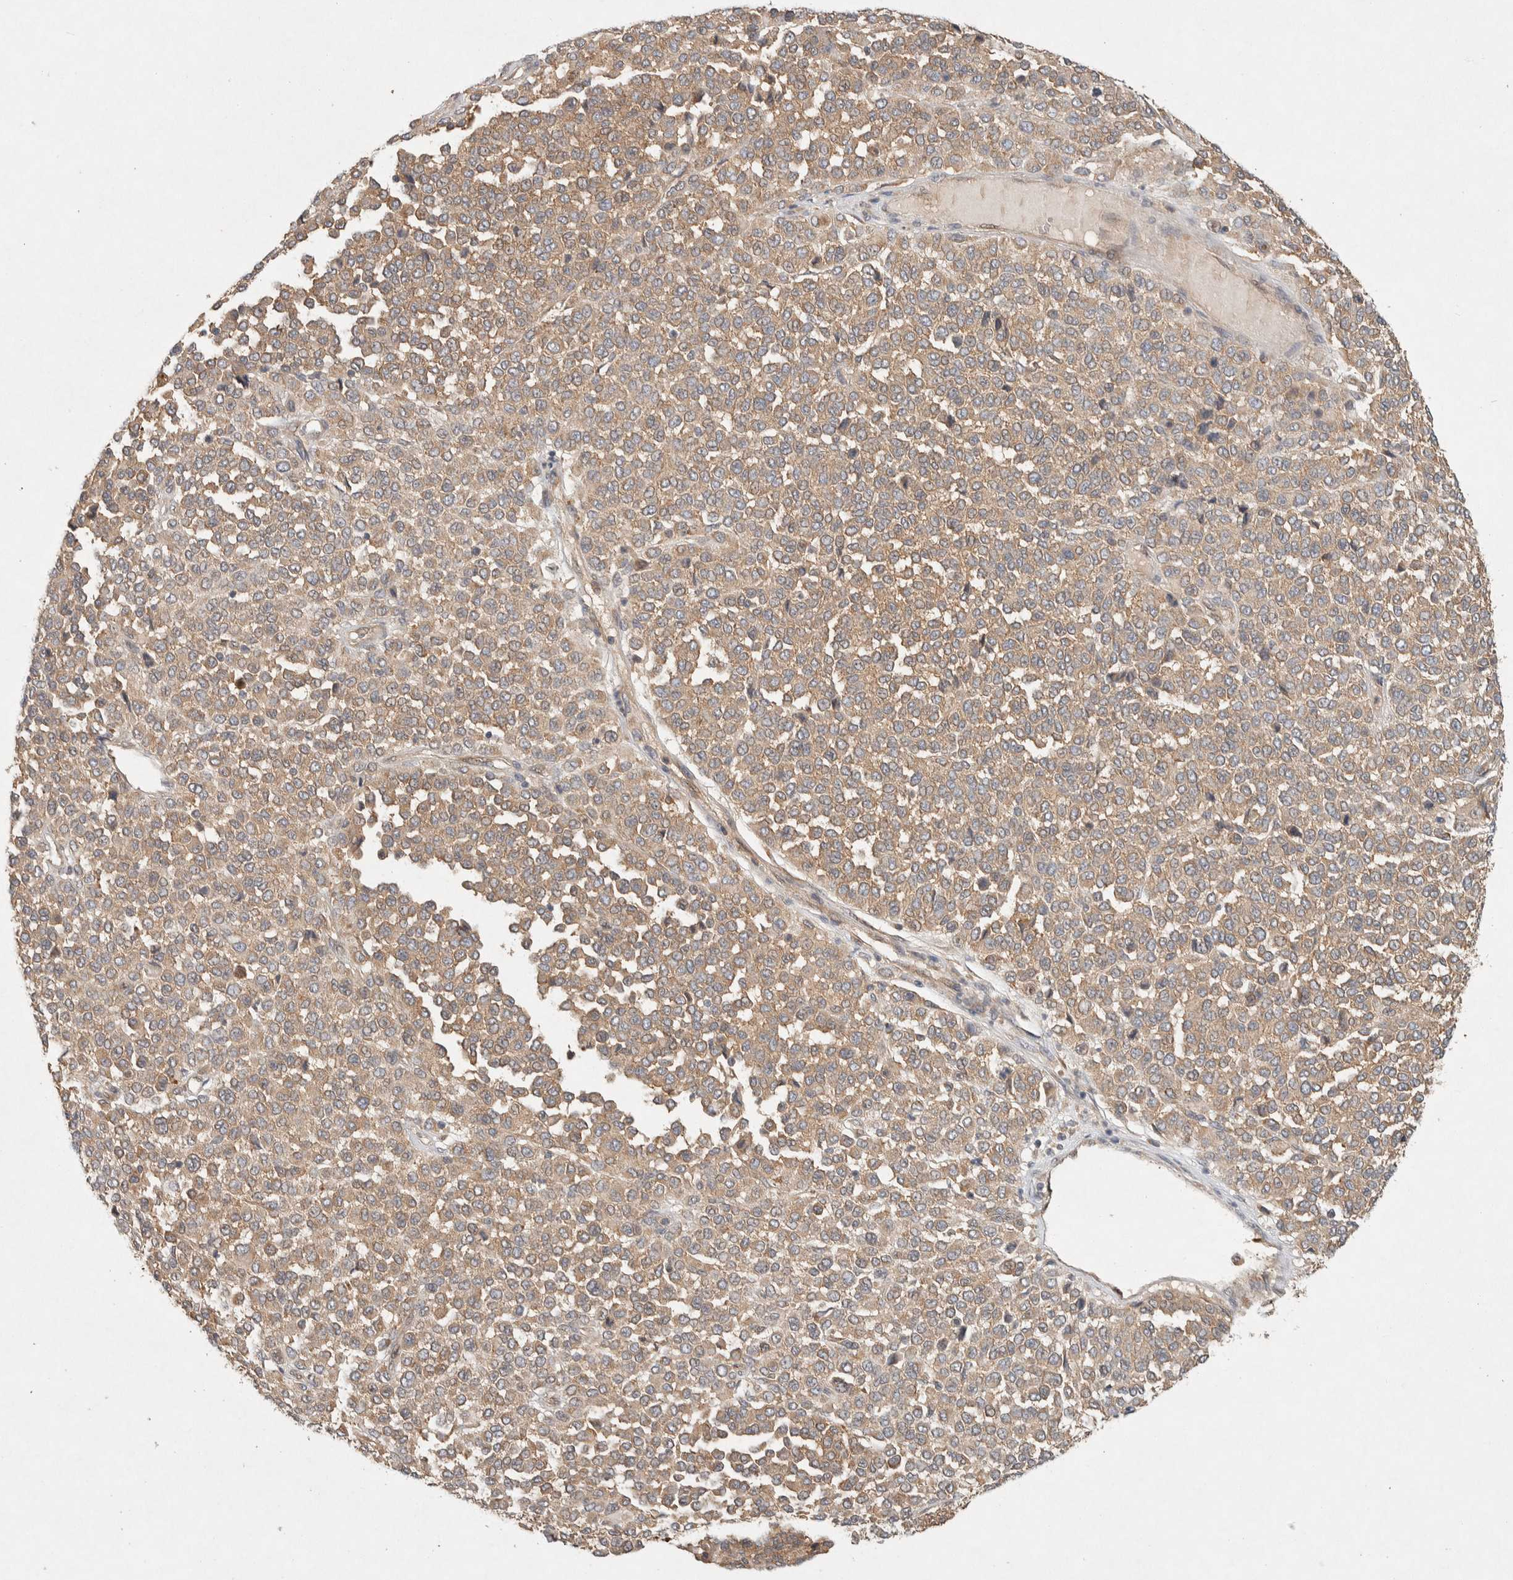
{"staining": {"intensity": "moderate", "quantity": ">75%", "location": "cytoplasmic/membranous"}, "tissue": "melanoma", "cell_type": "Tumor cells", "image_type": "cancer", "snomed": [{"axis": "morphology", "description": "Malignant melanoma, Metastatic site"}, {"axis": "topography", "description": "Pancreas"}], "caption": "This micrograph reveals IHC staining of malignant melanoma (metastatic site), with medium moderate cytoplasmic/membranous positivity in approximately >75% of tumor cells.", "gene": "PXK", "patient": {"sex": "female", "age": 30}}